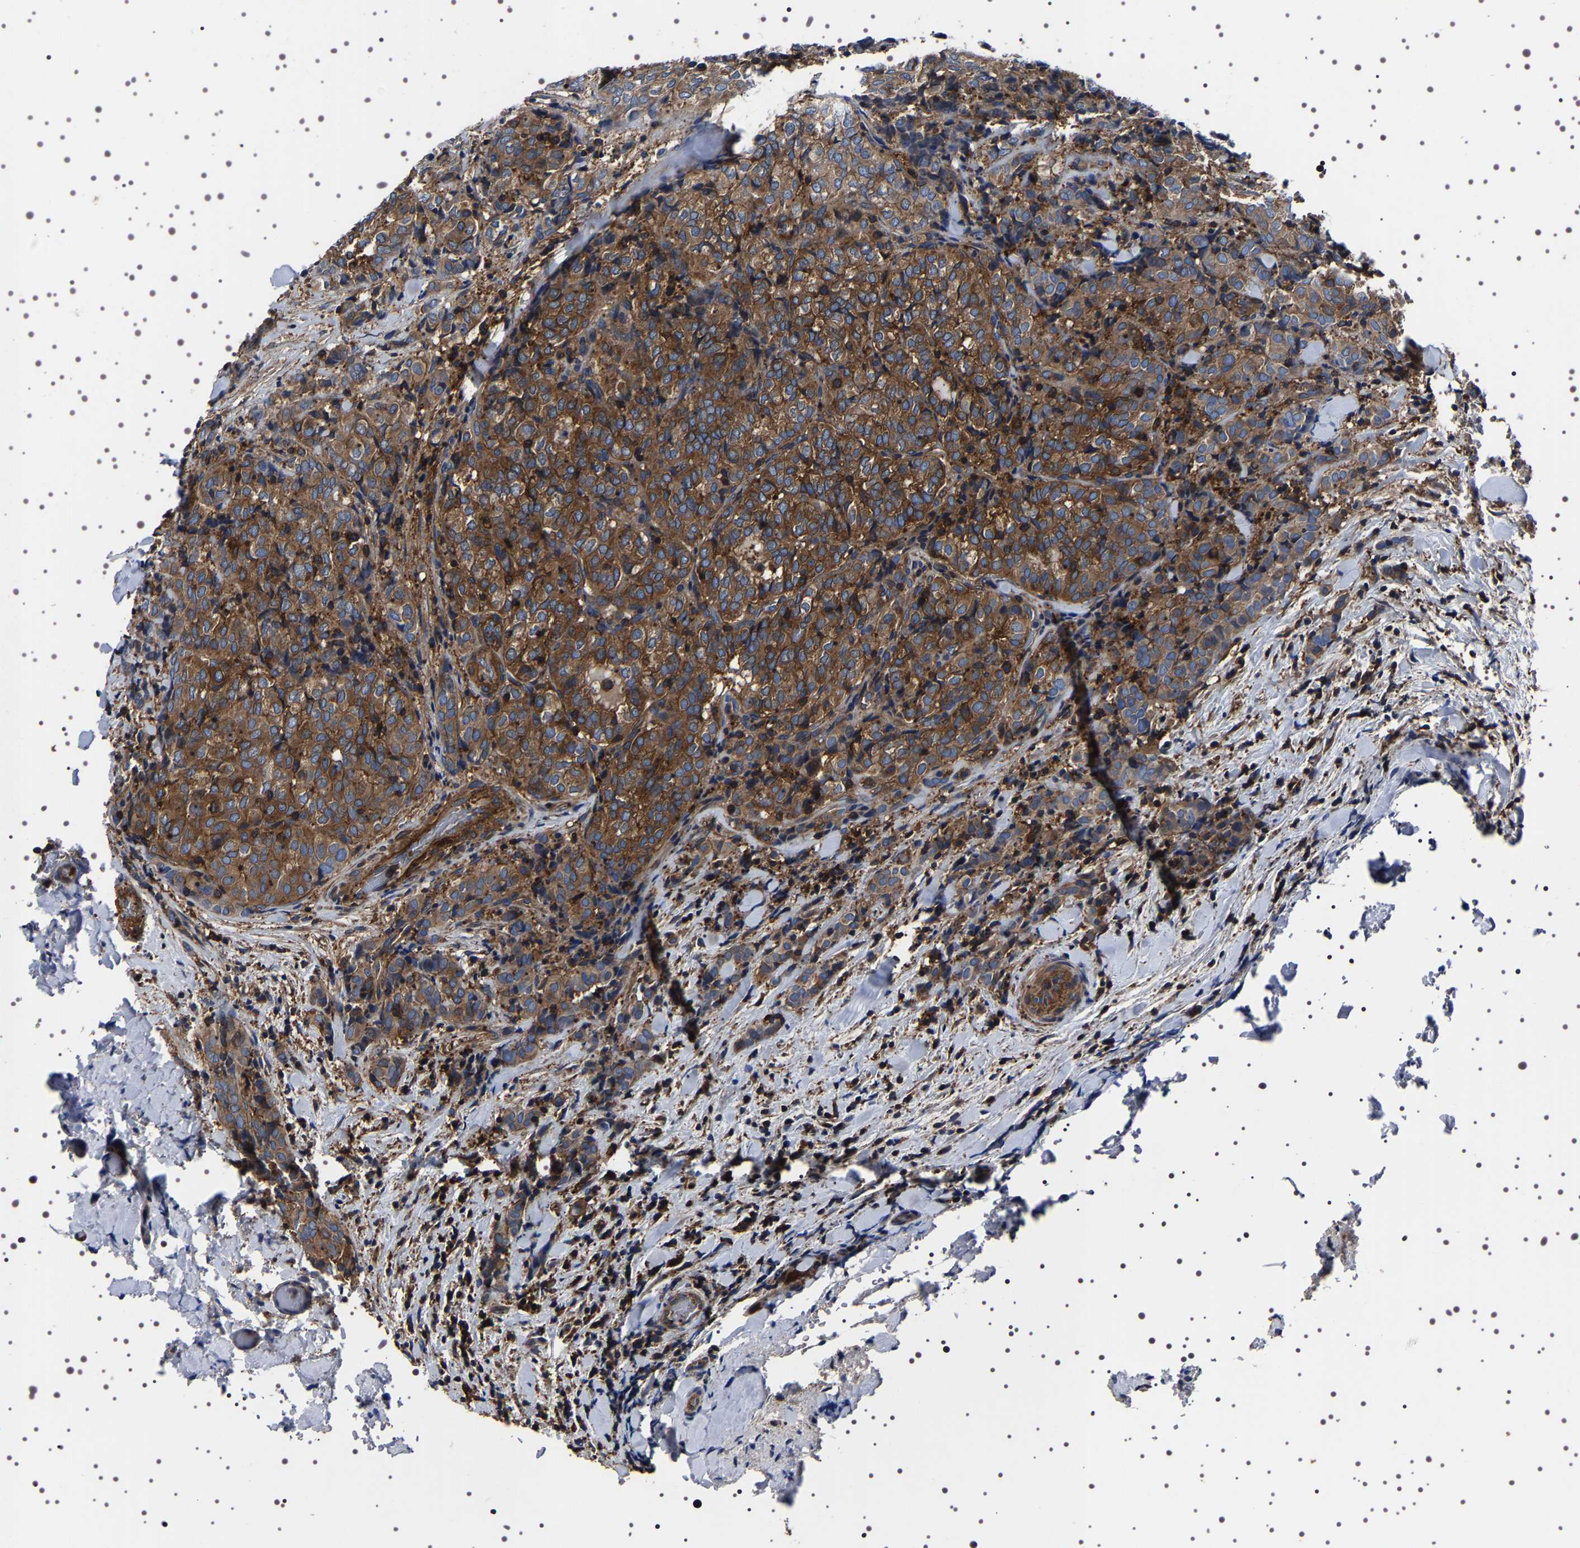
{"staining": {"intensity": "moderate", "quantity": ">75%", "location": "cytoplasmic/membranous"}, "tissue": "thyroid cancer", "cell_type": "Tumor cells", "image_type": "cancer", "snomed": [{"axis": "morphology", "description": "Normal tissue, NOS"}, {"axis": "morphology", "description": "Papillary adenocarcinoma, NOS"}, {"axis": "topography", "description": "Thyroid gland"}], "caption": "Thyroid cancer (papillary adenocarcinoma) tissue demonstrates moderate cytoplasmic/membranous expression in approximately >75% of tumor cells", "gene": "WDR1", "patient": {"sex": "female", "age": 30}}